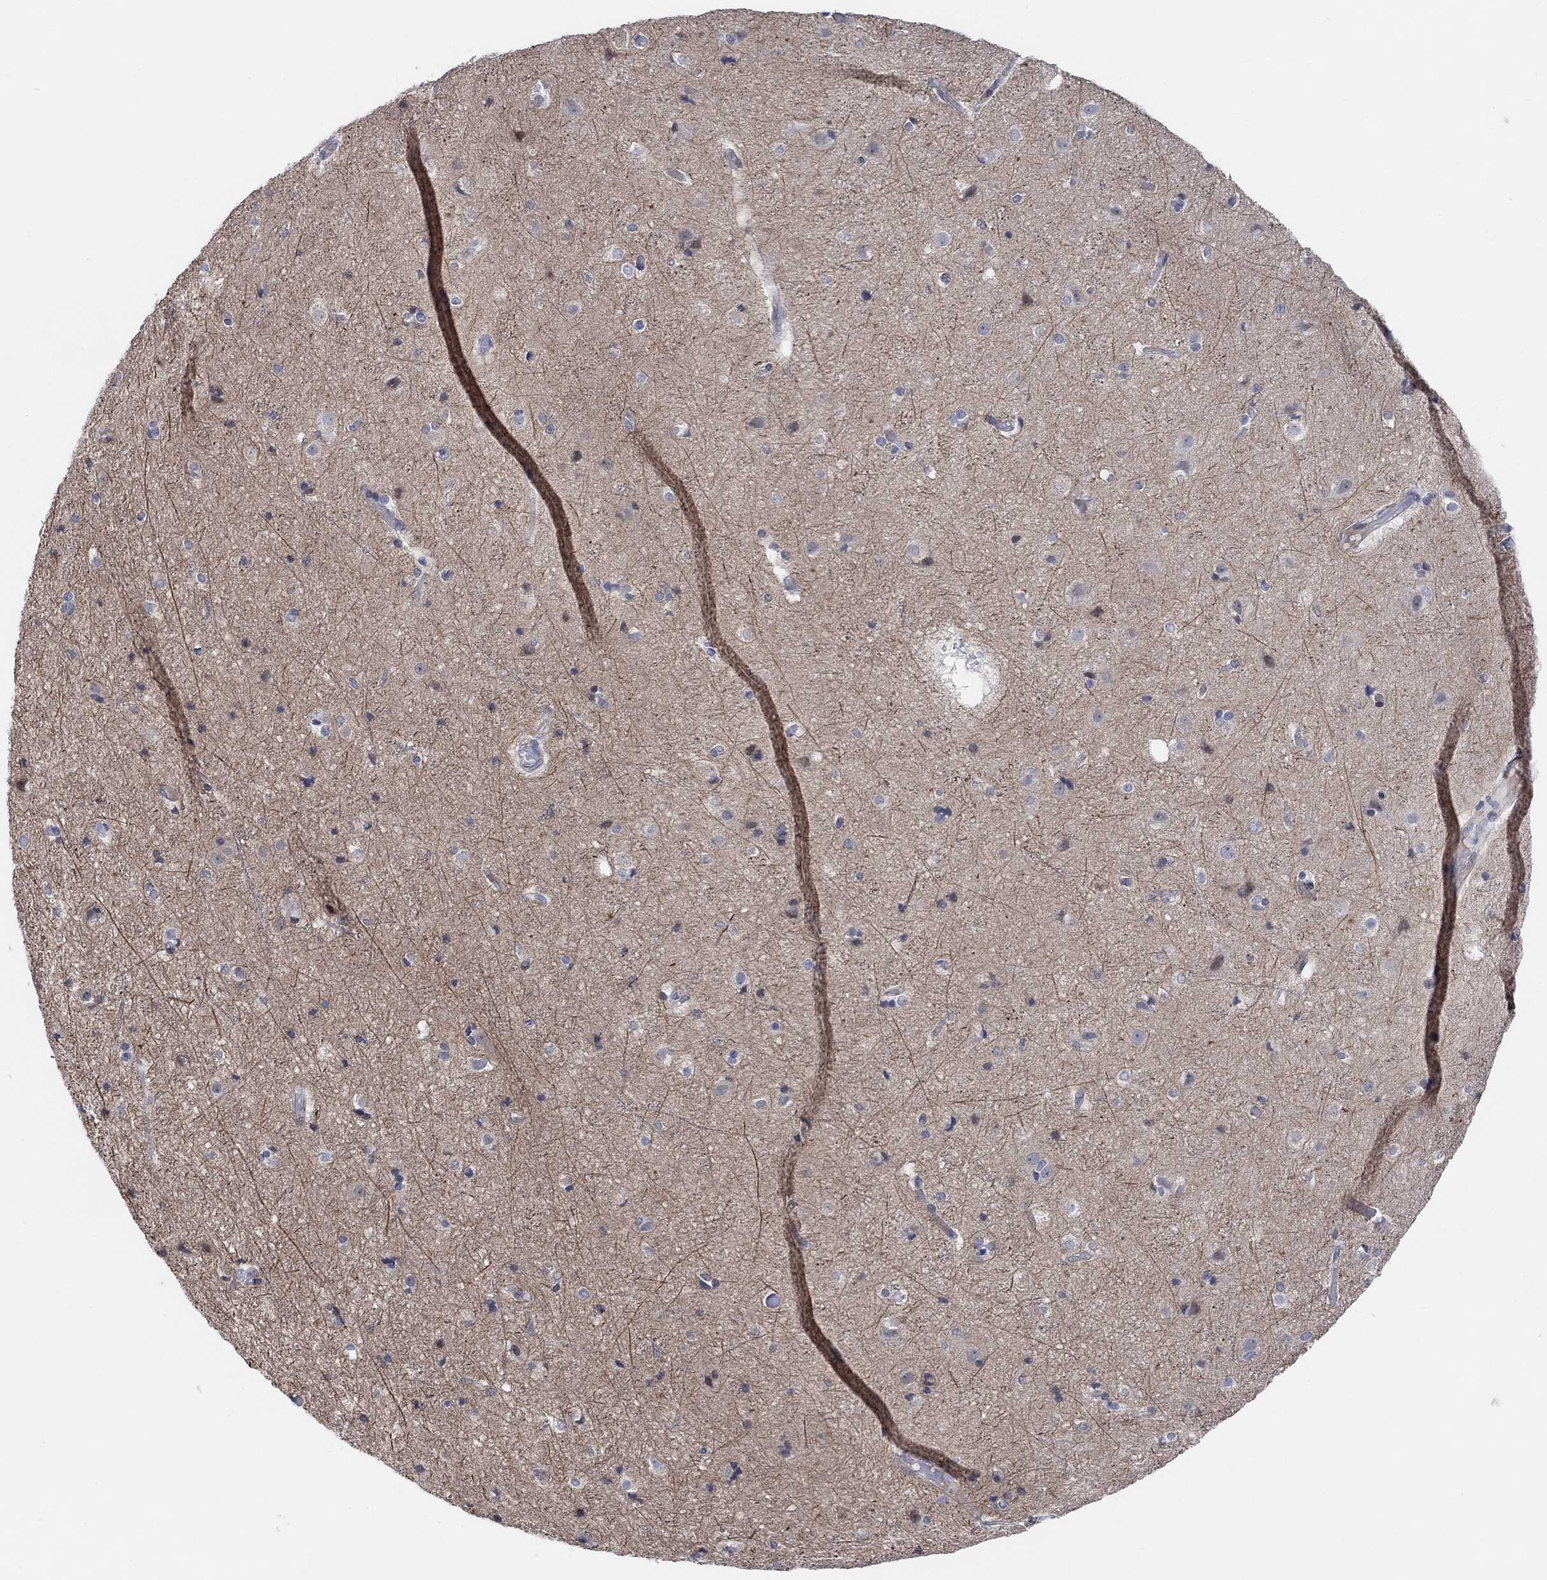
{"staining": {"intensity": "negative", "quantity": "none", "location": "none"}, "tissue": "cerebral cortex", "cell_type": "Endothelial cells", "image_type": "normal", "snomed": [{"axis": "morphology", "description": "Normal tissue, NOS"}, {"axis": "topography", "description": "Cerebral cortex"}], "caption": "Immunohistochemical staining of unremarkable cerebral cortex shows no significant expression in endothelial cells.", "gene": "HCRTR1", "patient": {"sex": "female", "age": 52}}